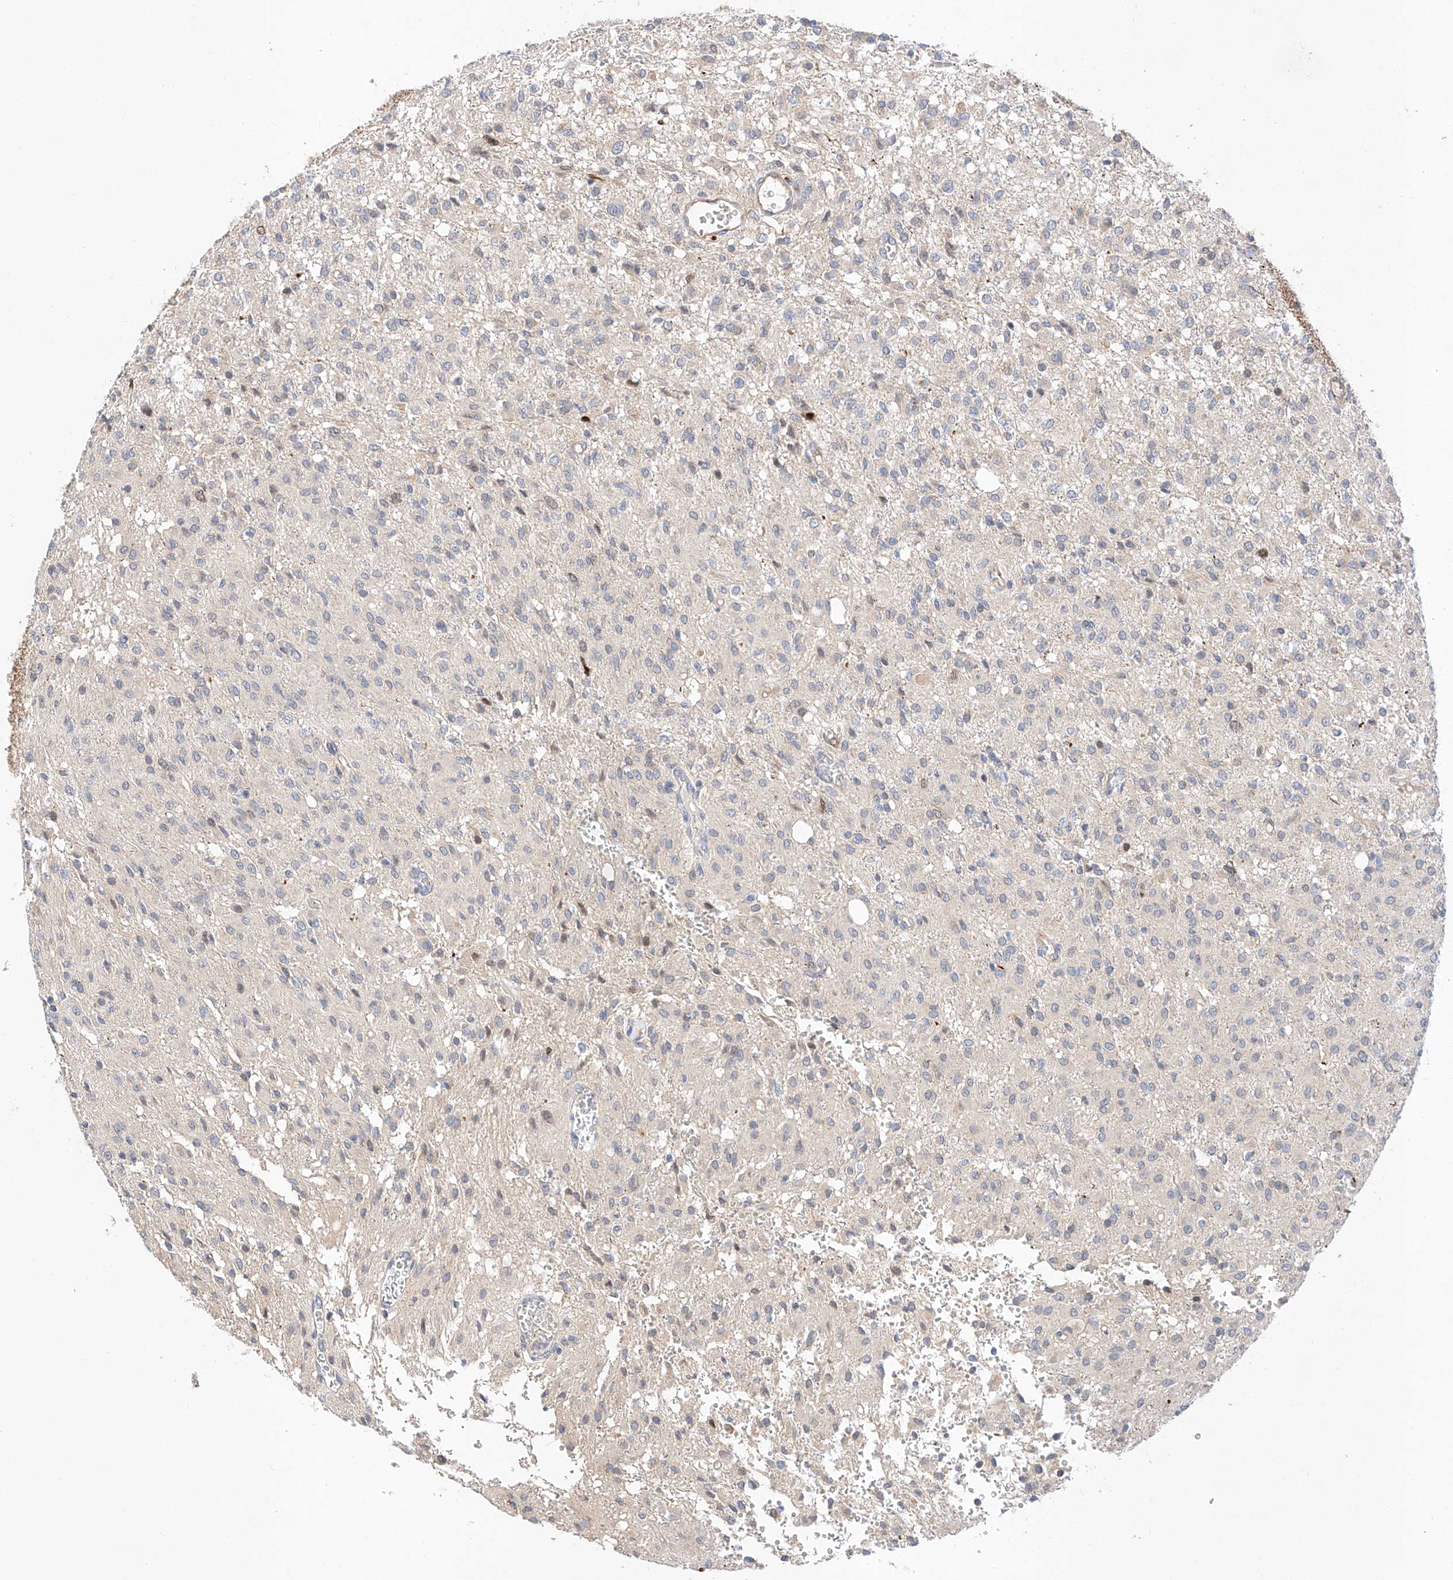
{"staining": {"intensity": "negative", "quantity": "none", "location": "none"}, "tissue": "glioma", "cell_type": "Tumor cells", "image_type": "cancer", "snomed": [{"axis": "morphology", "description": "Glioma, malignant, High grade"}, {"axis": "topography", "description": "Brain"}], "caption": "A photomicrograph of glioma stained for a protein reveals no brown staining in tumor cells.", "gene": "C6orf118", "patient": {"sex": "female", "age": 59}}